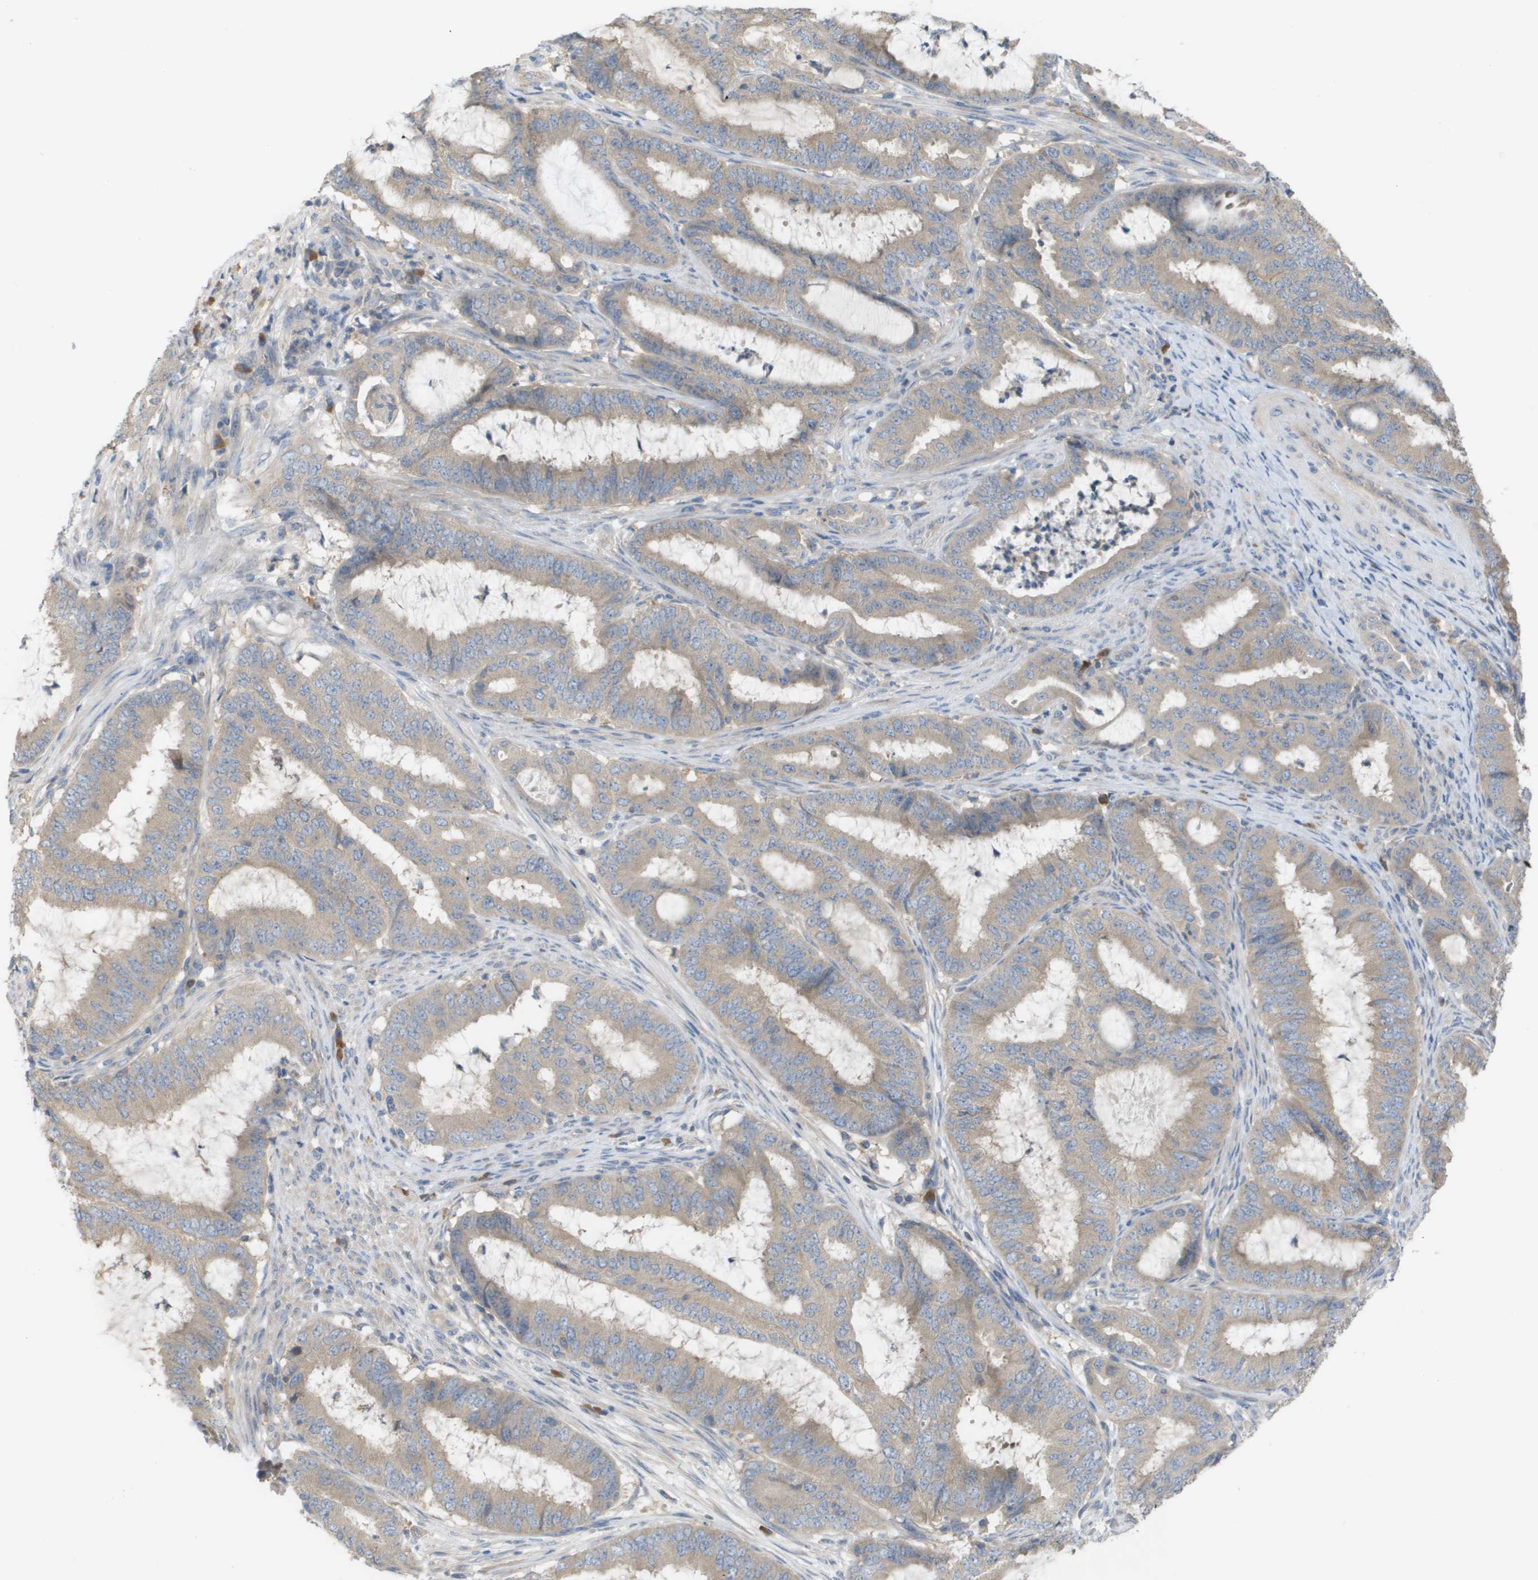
{"staining": {"intensity": "weak", "quantity": ">75%", "location": "cytoplasmic/membranous"}, "tissue": "endometrial cancer", "cell_type": "Tumor cells", "image_type": "cancer", "snomed": [{"axis": "morphology", "description": "Adenocarcinoma, NOS"}, {"axis": "topography", "description": "Endometrium"}], "caption": "Approximately >75% of tumor cells in human endometrial cancer (adenocarcinoma) reveal weak cytoplasmic/membranous protein positivity as visualized by brown immunohistochemical staining.", "gene": "UBA5", "patient": {"sex": "female", "age": 70}}